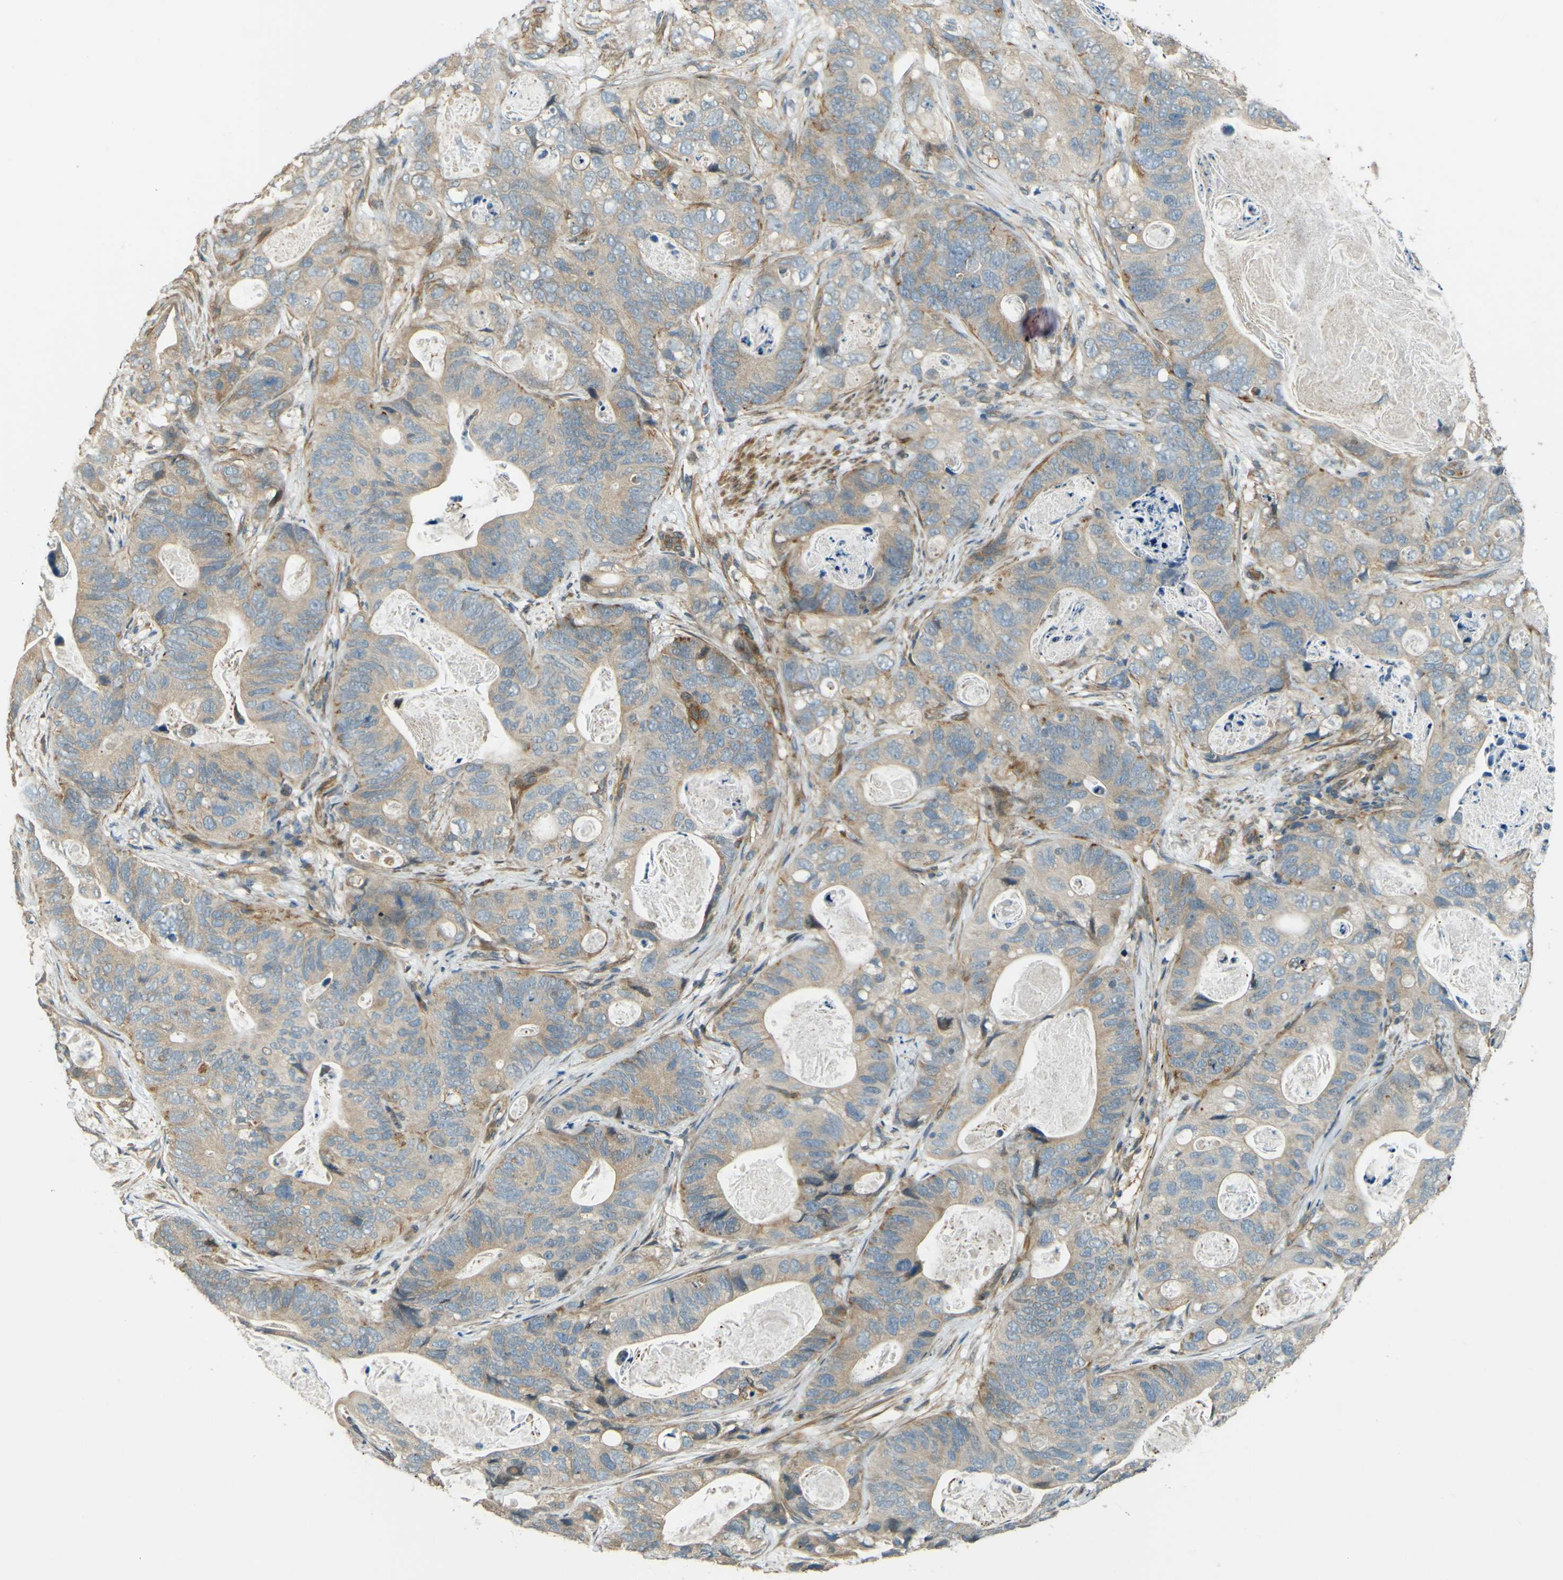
{"staining": {"intensity": "weak", "quantity": ">75%", "location": "cytoplasmic/membranous"}, "tissue": "stomach cancer", "cell_type": "Tumor cells", "image_type": "cancer", "snomed": [{"axis": "morphology", "description": "Adenocarcinoma, NOS"}, {"axis": "topography", "description": "Stomach"}], "caption": "Immunohistochemistry of adenocarcinoma (stomach) exhibits low levels of weak cytoplasmic/membranous positivity in approximately >75% of tumor cells.", "gene": "LPCAT1", "patient": {"sex": "female", "age": 89}}